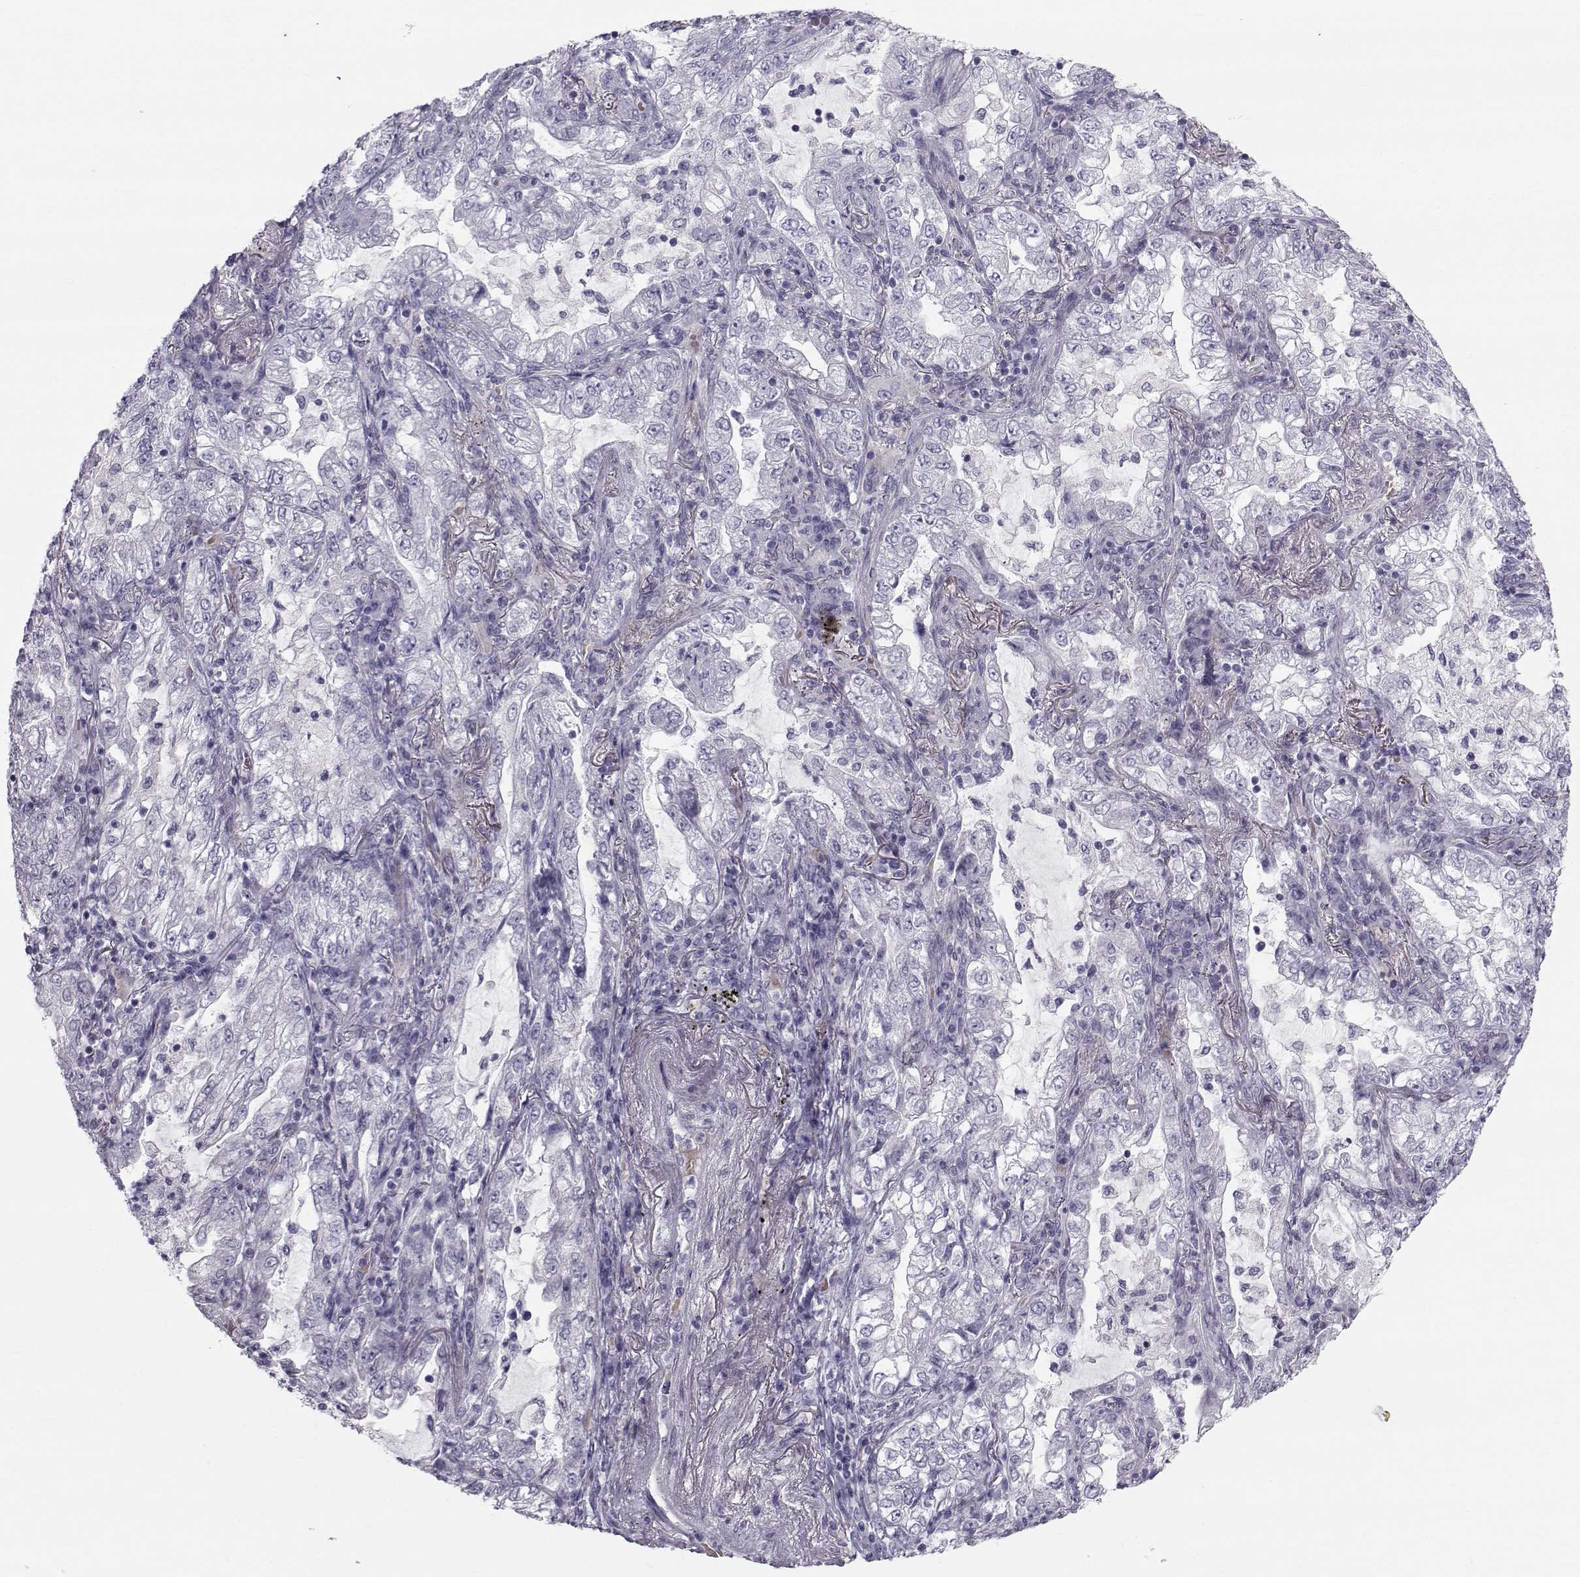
{"staining": {"intensity": "negative", "quantity": "none", "location": "none"}, "tissue": "lung cancer", "cell_type": "Tumor cells", "image_type": "cancer", "snomed": [{"axis": "morphology", "description": "Adenocarcinoma, NOS"}, {"axis": "topography", "description": "Lung"}], "caption": "IHC of lung cancer displays no positivity in tumor cells.", "gene": "GARIN3", "patient": {"sex": "female", "age": 73}}